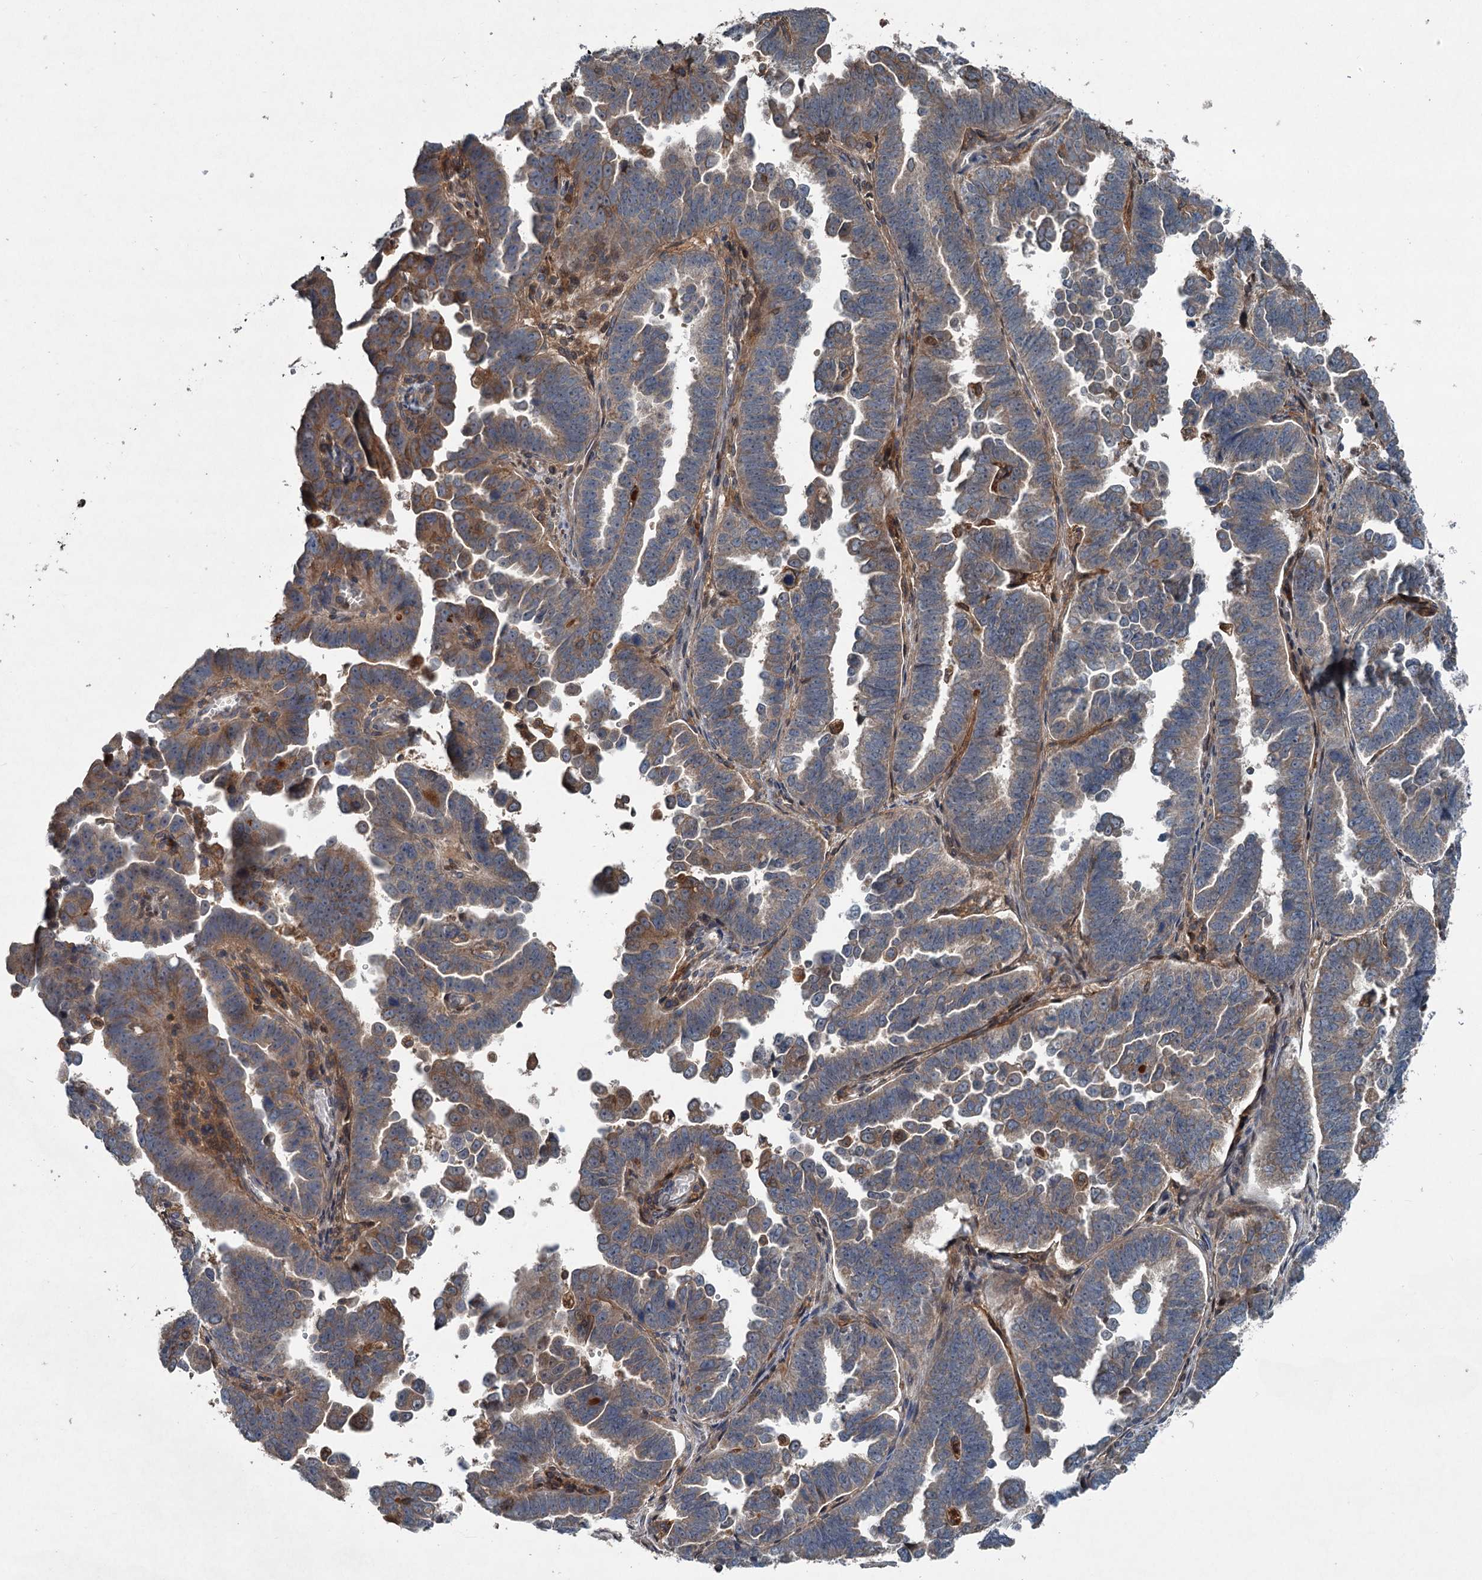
{"staining": {"intensity": "weak", "quantity": ">75%", "location": "cytoplasmic/membranous"}, "tissue": "endometrial cancer", "cell_type": "Tumor cells", "image_type": "cancer", "snomed": [{"axis": "morphology", "description": "Adenocarcinoma, NOS"}, {"axis": "topography", "description": "Endometrium"}], "caption": "The histopathology image exhibits immunohistochemical staining of endometrial cancer. There is weak cytoplasmic/membranous positivity is appreciated in approximately >75% of tumor cells.", "gene": "TAPBPL", "patient": {"sex": "female", "age": 75}}